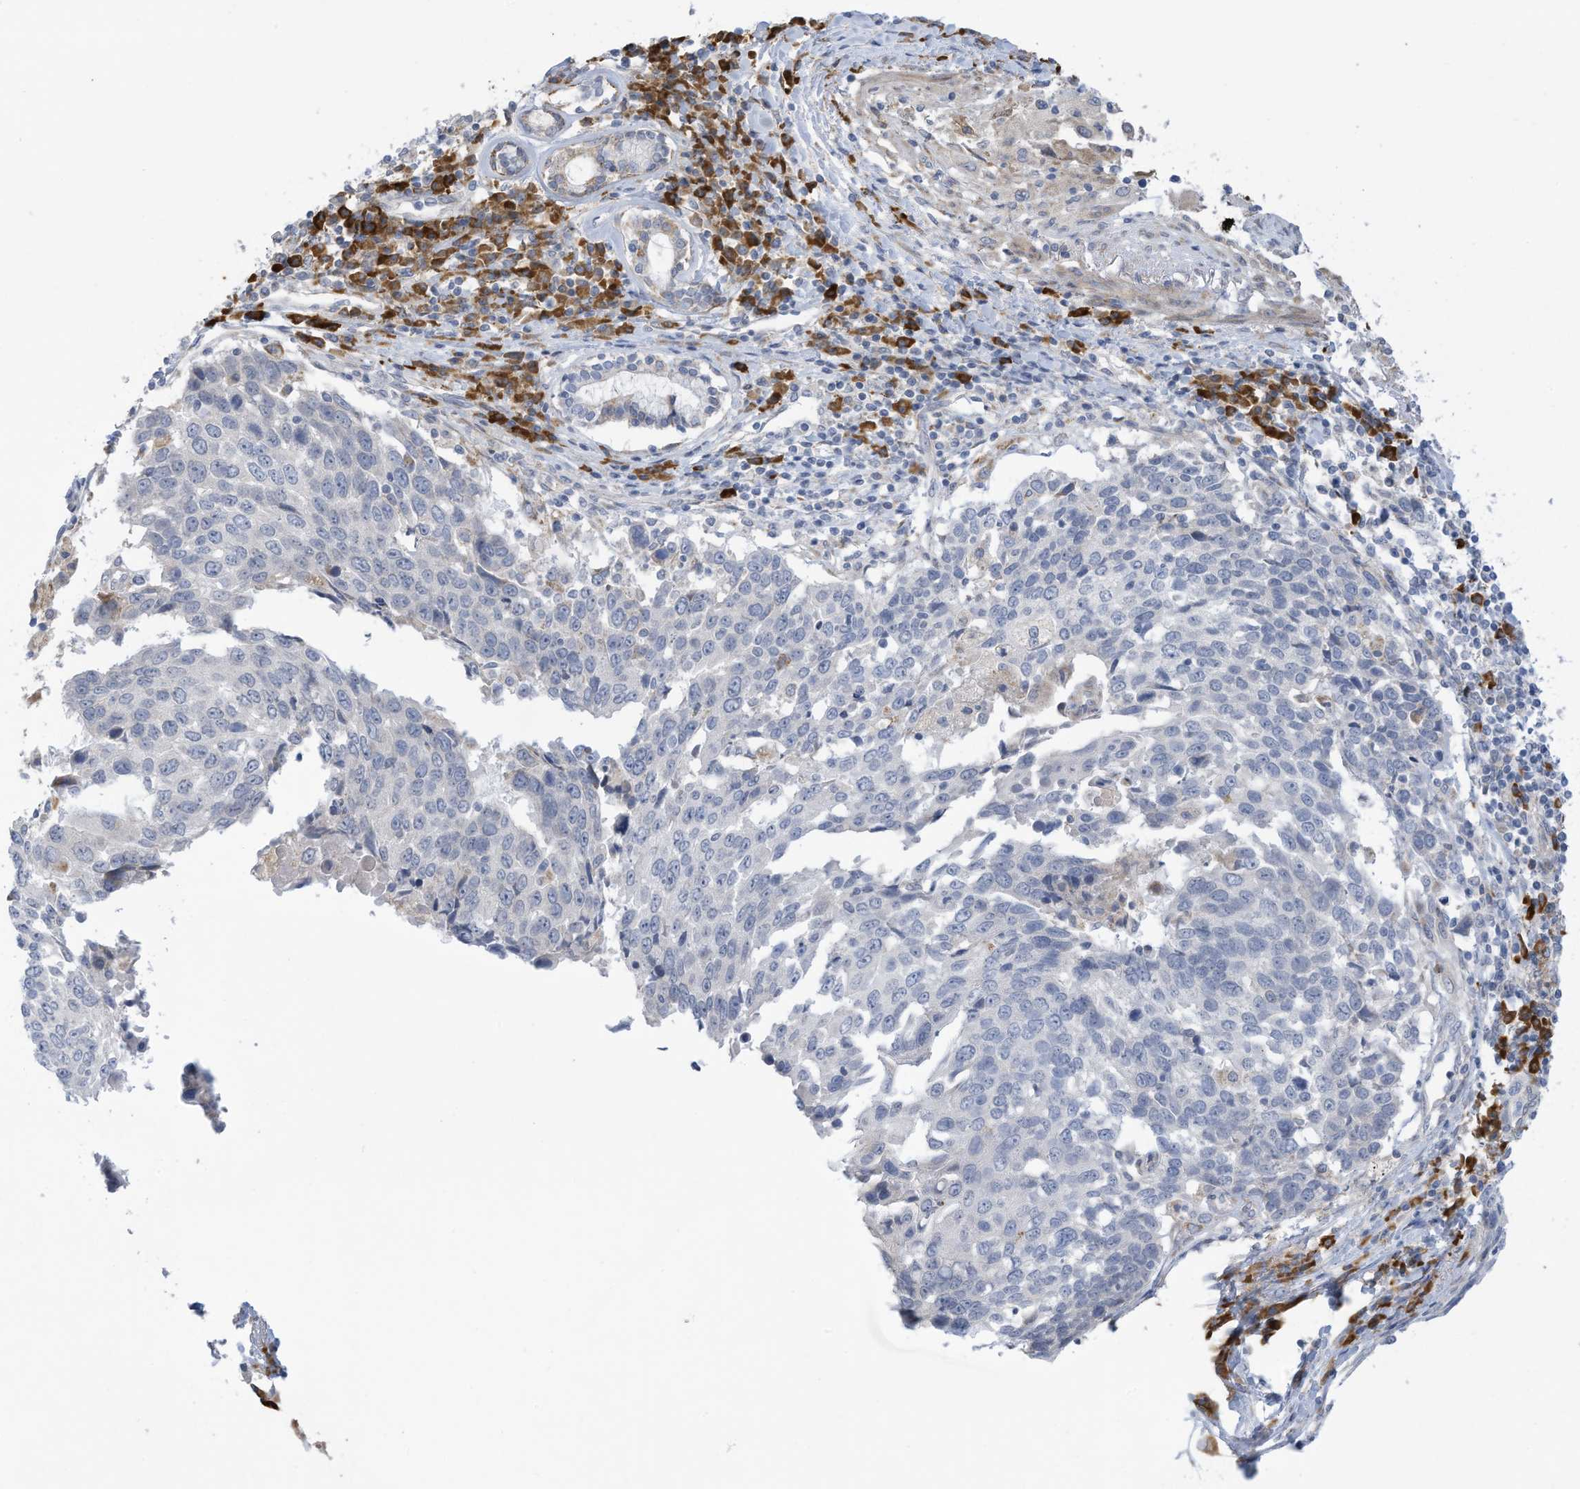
{"staining": {"intensity": "negative", "quantity": "none", "location": "none"}, "tissue": "lung cancer", "cell_type": "Tumor cells", "image_type": "cancer", "snomed": [{"axis": "morphology", "description": "Squamous cell carcinoma, NOS"}, {"axis": "topography", "description": "Lung"}], "caption": "Lung squamous cell carcinoma was stained to show a protein in brown. There is no significant positivity in tumor cells. Brightfield microscopy of immunohistochemistry stained with DAB (brown) and hematoxylin (blue), captured at high magnification.", "gene": "ZNF292", "patient": {"sex": "male", "age": 66}}